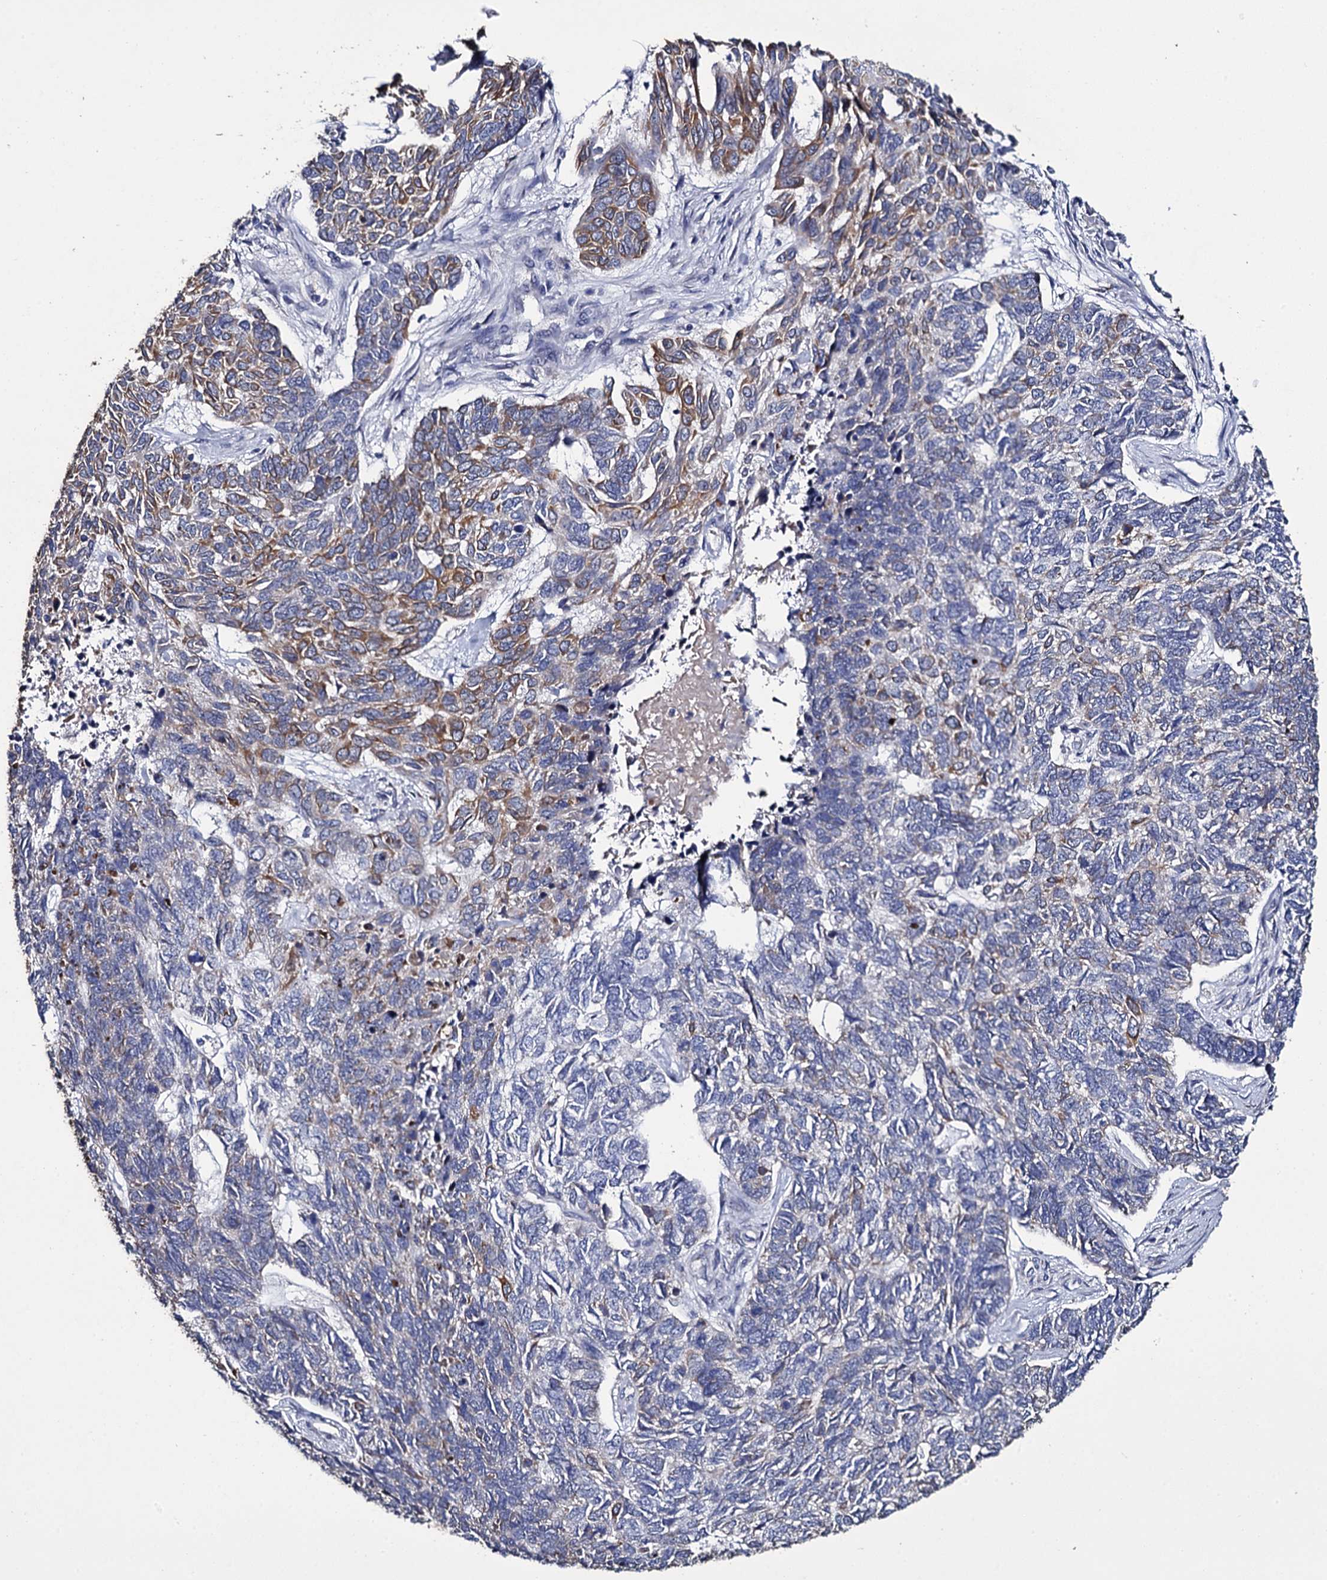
{"staining": {"intensity": "moderate", "quantity": "<25%", "location": "cytoplasmic/membranous"}, "tissue": "skin cancer", "cell_type": "Tumor cells", "image_type": "cancer", "snomed": [{"axis": "morphology", "description": "Basal cell carcinoma"}, {"axis": "topography", "description": "Skin"}], "caption": "Immunohistochemical staining of skin cancer (basal cell carcinoma) demonstrates moderate cytoplasmic/membranous protein positivity in approximately <25% of tumor cells. The staining was performed using DAB (3,3'-diaminobenzidine) to visualize the protein expression in brown, while the nuclei were stained in blue with hematoxylin (Magnification: 20x).", "gene": "CRYL1", "patient": {"sex": "female", "age": 65}}